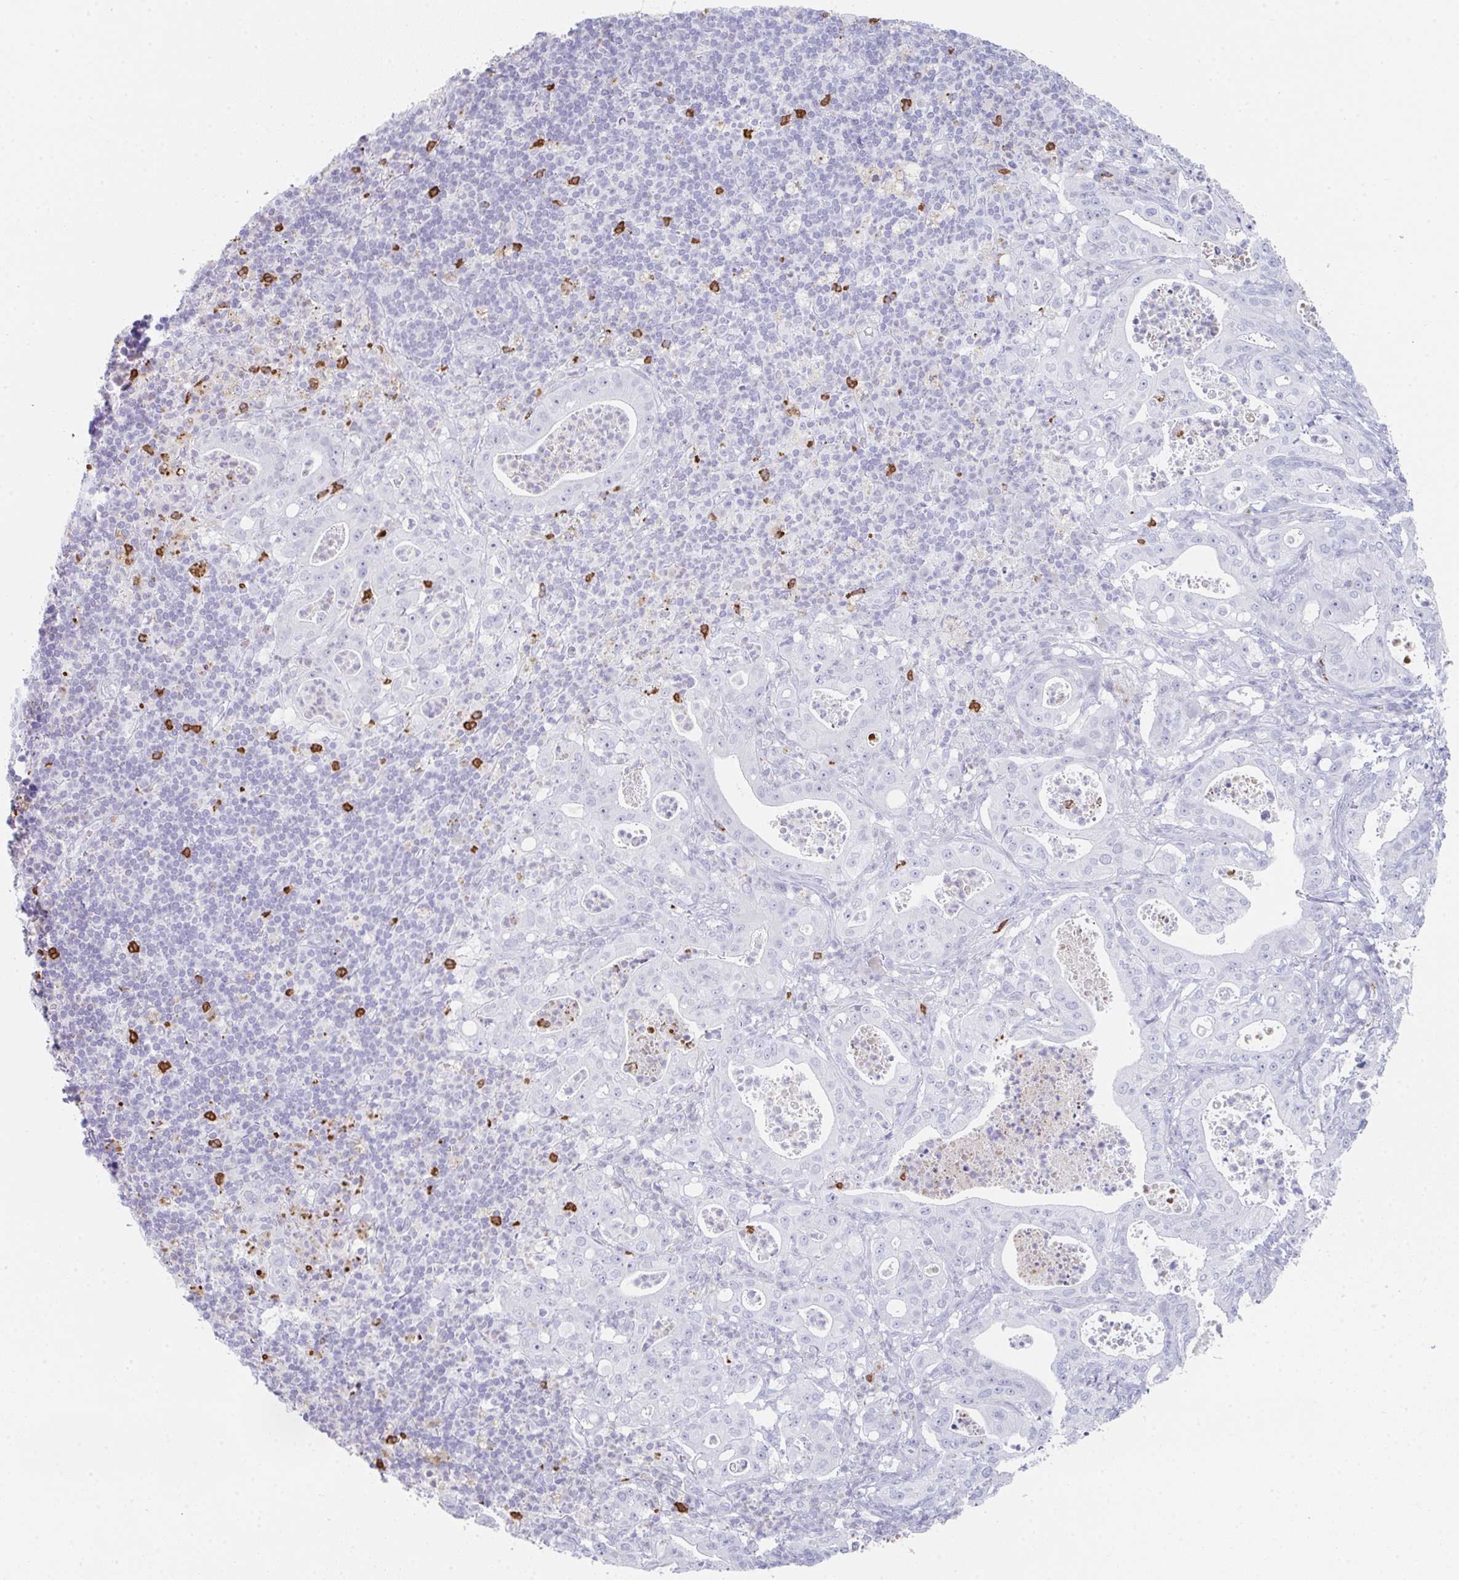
{"staining": {"intensity": "negative", "quantity": "none", "location": "none"}, "tissue": "pancreatic cancer", "cell_type": "Tumor cells", "image_type": "cancer", "snomed": [{"axis": "morphology", "description": "Adenocarcinoma, NOS"}, {"axis": "topography", "description": "Pancreas"}], "caption": "Human pancreatic cancer (adenocarcinoma) stained for a protein using immunohistochemistry (IHC) displays no positivity in tumor cells.", "gene": "RUBCN", "patient": {"sex": "male", "age": 71}}